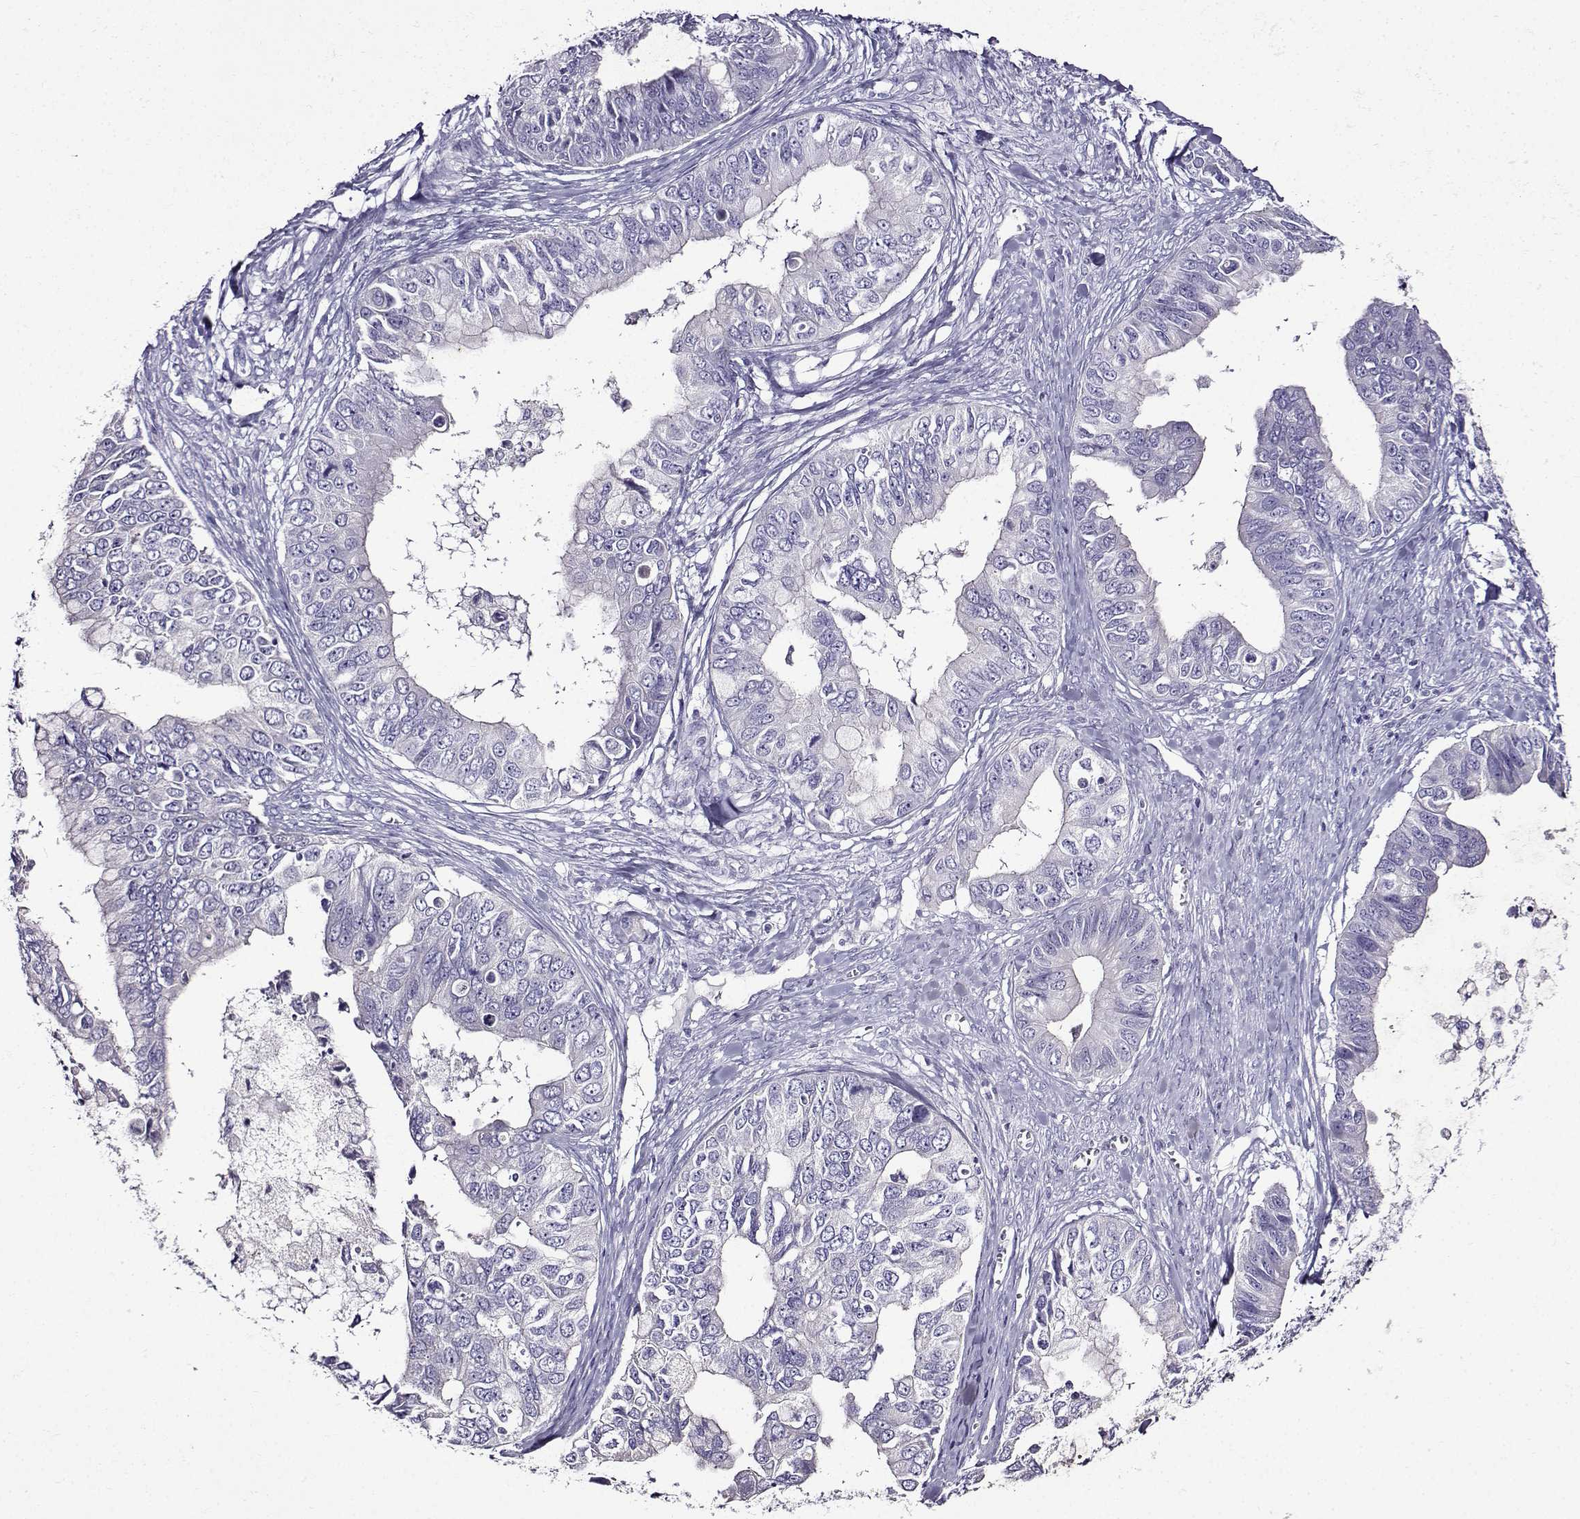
{"staining": {"intensity": "negative", "quantity": "none", "location": "none"}, "tissue": "ovarian cancer", "cell_type": "Tumor cells", "image_type": "cancer", "snomed": [{"axis": "morphology", "description": "Cystadenocarcinoma, mucinous, NOS"}, {"axis": "topography", "description": "Ovary"}], "caption": "IHC of human ovarian cancer demonstrates no expression in tumor cells.", "gene": "TMEM266", "patient": {"sex": "female", "age": 76}}